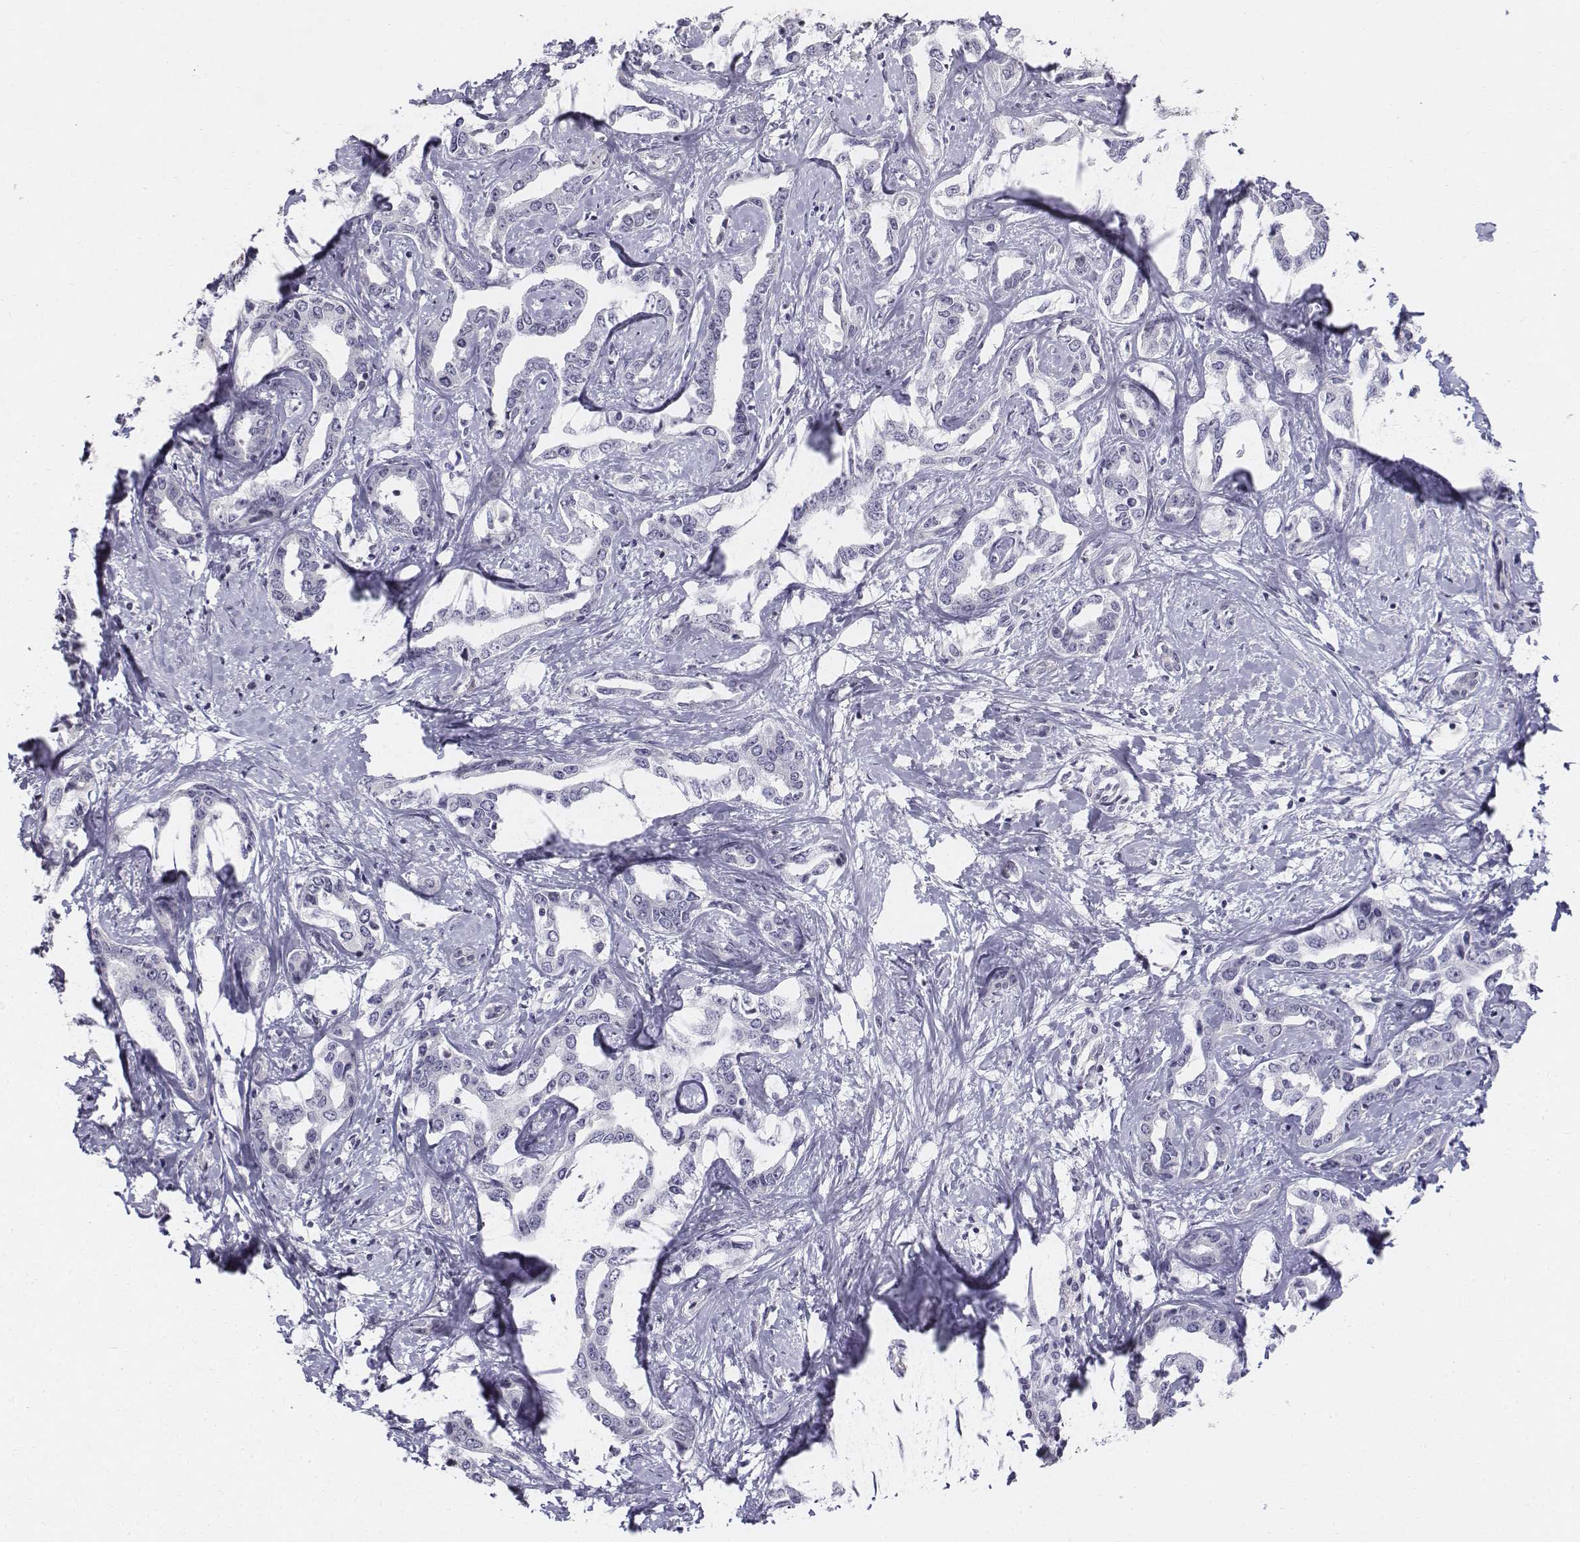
{"staining": {"intensity": "negative", "quantity": "none", "location": "none"}, "tissue": "liver cancer", "cell_type": "Tumor cells", "image_type": "cancer", "snomed": [{"axis": "morphology", "description": "Cholangiocarcinoma"}, {"axis": "topography", "description": "Liver"}], "caption": "The image displays no staining of tumor cells in liver cancer (cholangiocarcinoma).", "gene": "PENK", "patient": {"sex": "male", "age": 59}}